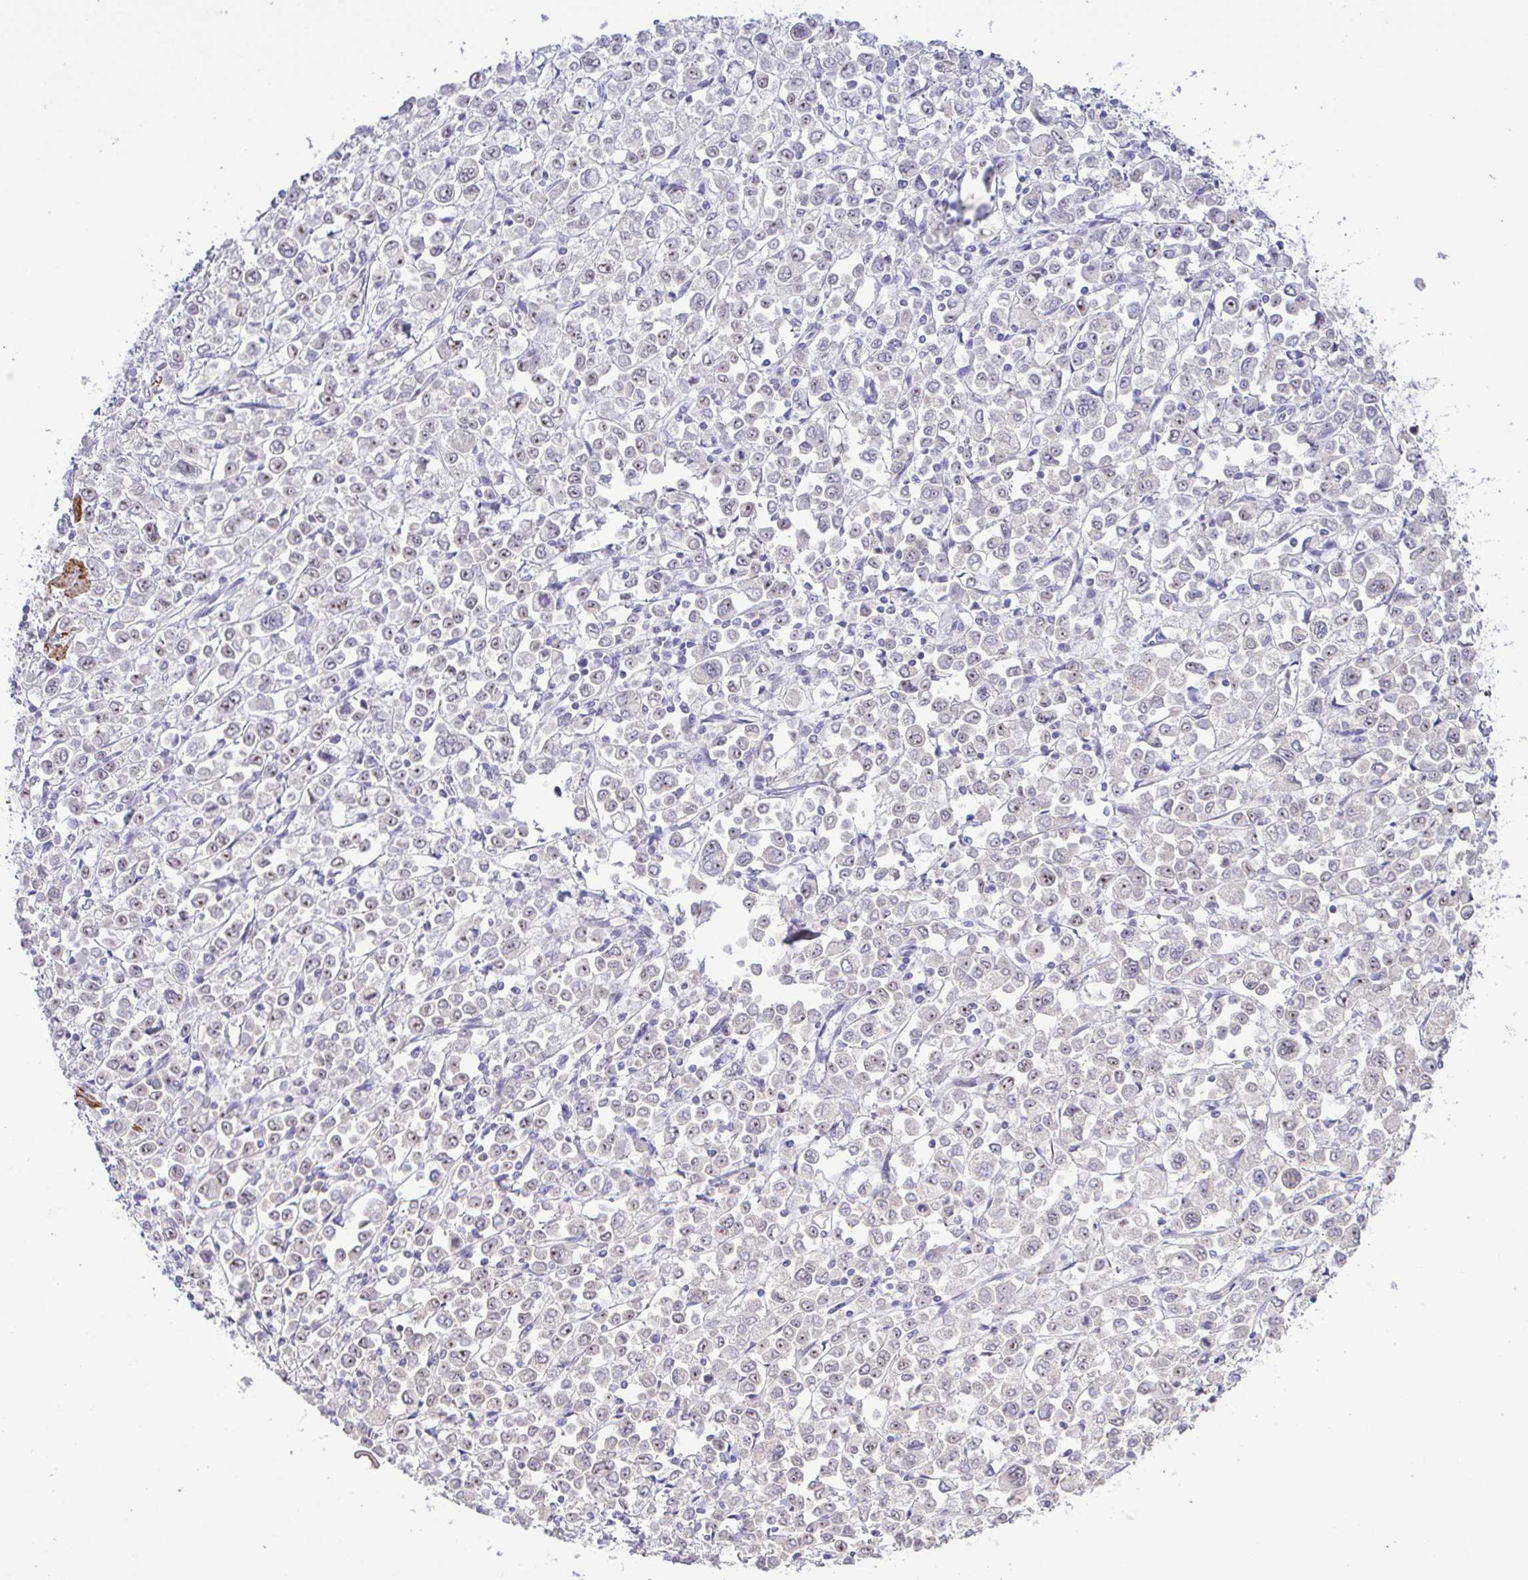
{"staining": {"intensity": "weak", "quantity": "25%-75%", "location": "nuclear"}, "tissue": "stomach cancer", "cell_type": "Tumor cells", "image_type": "cancer", "snomed": [{"axis": "morphology", "description": "Adenocarcinoma, NOS"}, {"axis": "topography", "description": "Stomach, upper"}], "caption": "Tumor cells display low levels of weak nuclear positivity in about 25%-75% of cells in stomach adenocarcinoma.", "gene": "RSL24D1", "patient": {"sex": "male", "age": 70}}